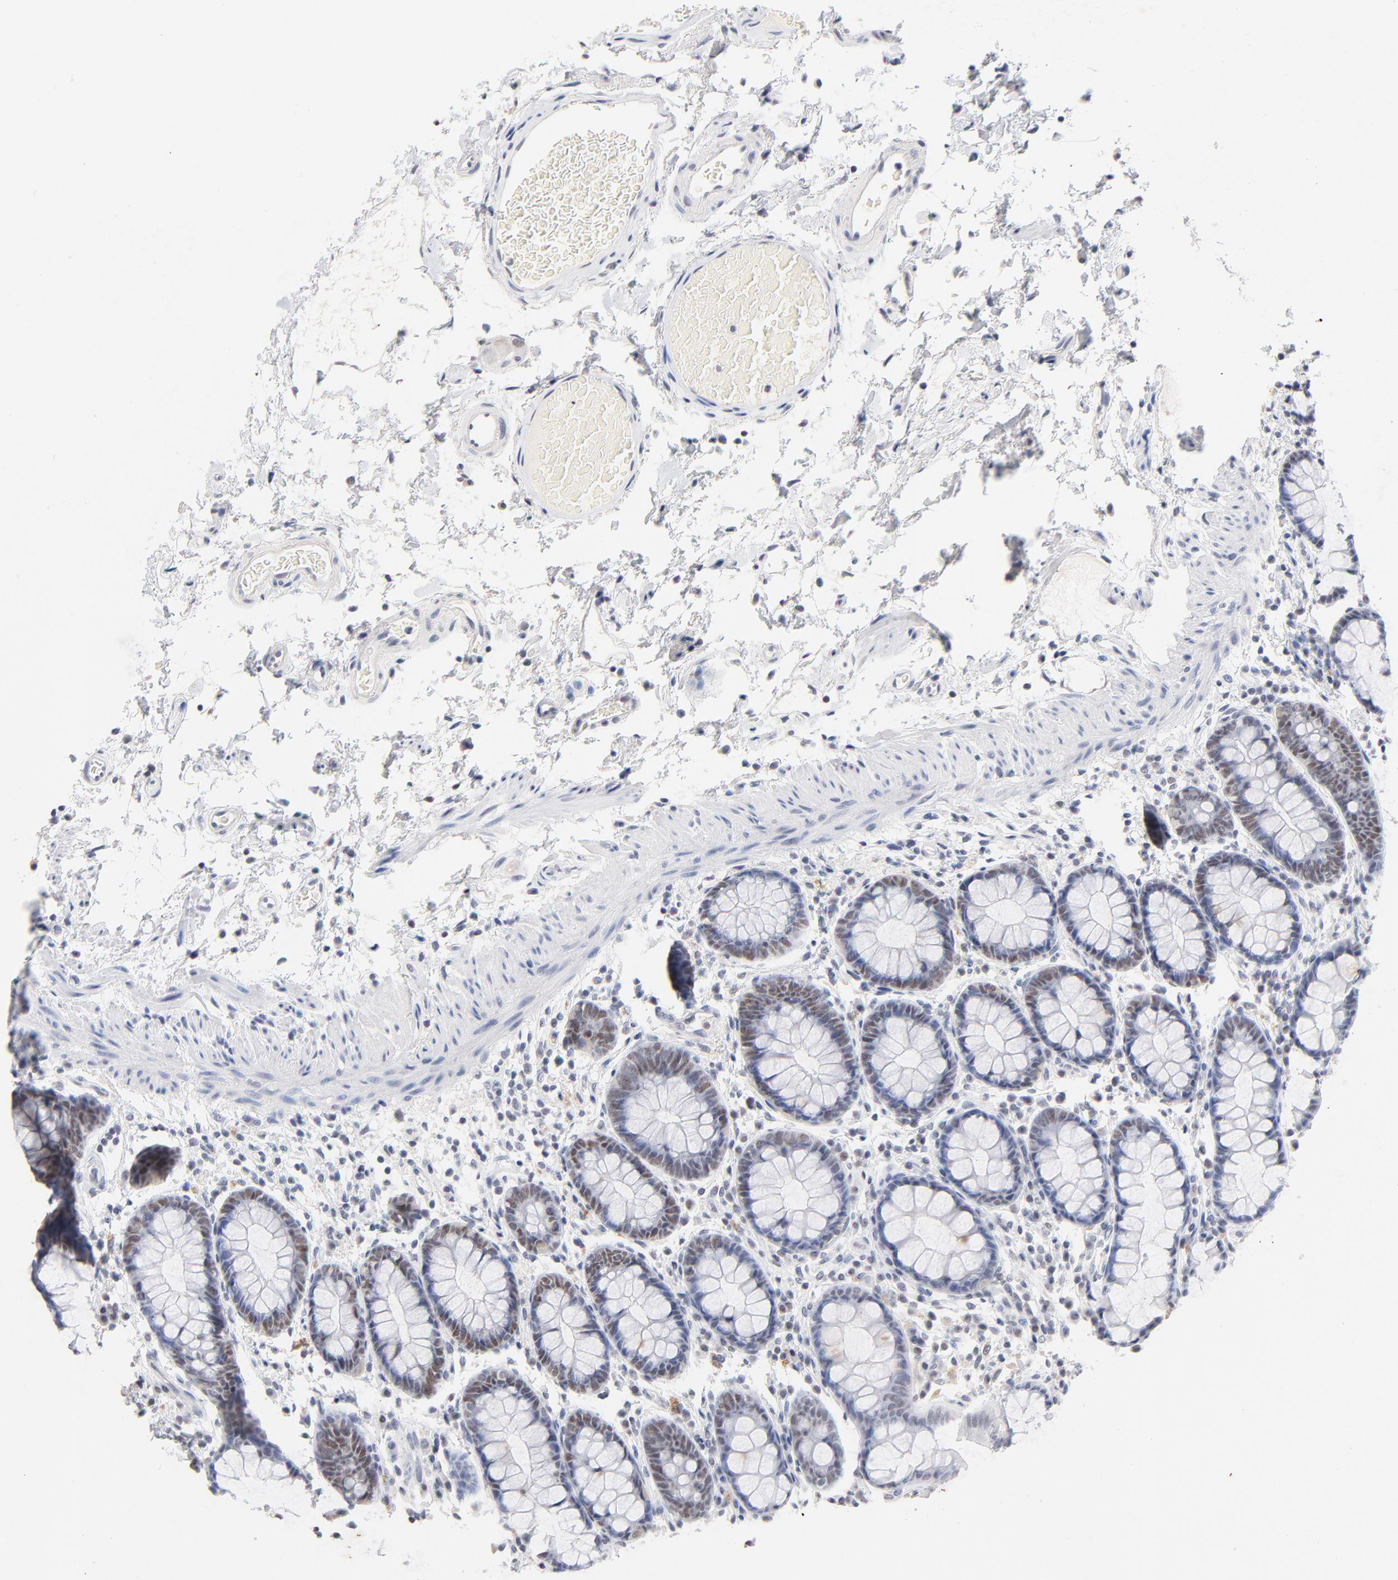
{"staining": {"intensity": "weak", "quantity": "25%-75%", "location": "nuclear"}, "tissue": "rectum", "cell_type": "Glandular cells", "image_type": "normal", "snomed": [{"axis": "morphology", "description": "Normal tissue, NOS"}, {"axis": "topography", "description": "Rectum"}], "caption": "The photomicrograph shows staining of benign rectum, revealing weak nuclear protein staining (brown color) within glandular cells. The protein of interest is shown in brown color, while the nuclei are stained blue.", "gene": "ORC2", "patient": {"sex": "male", "age": 92}}